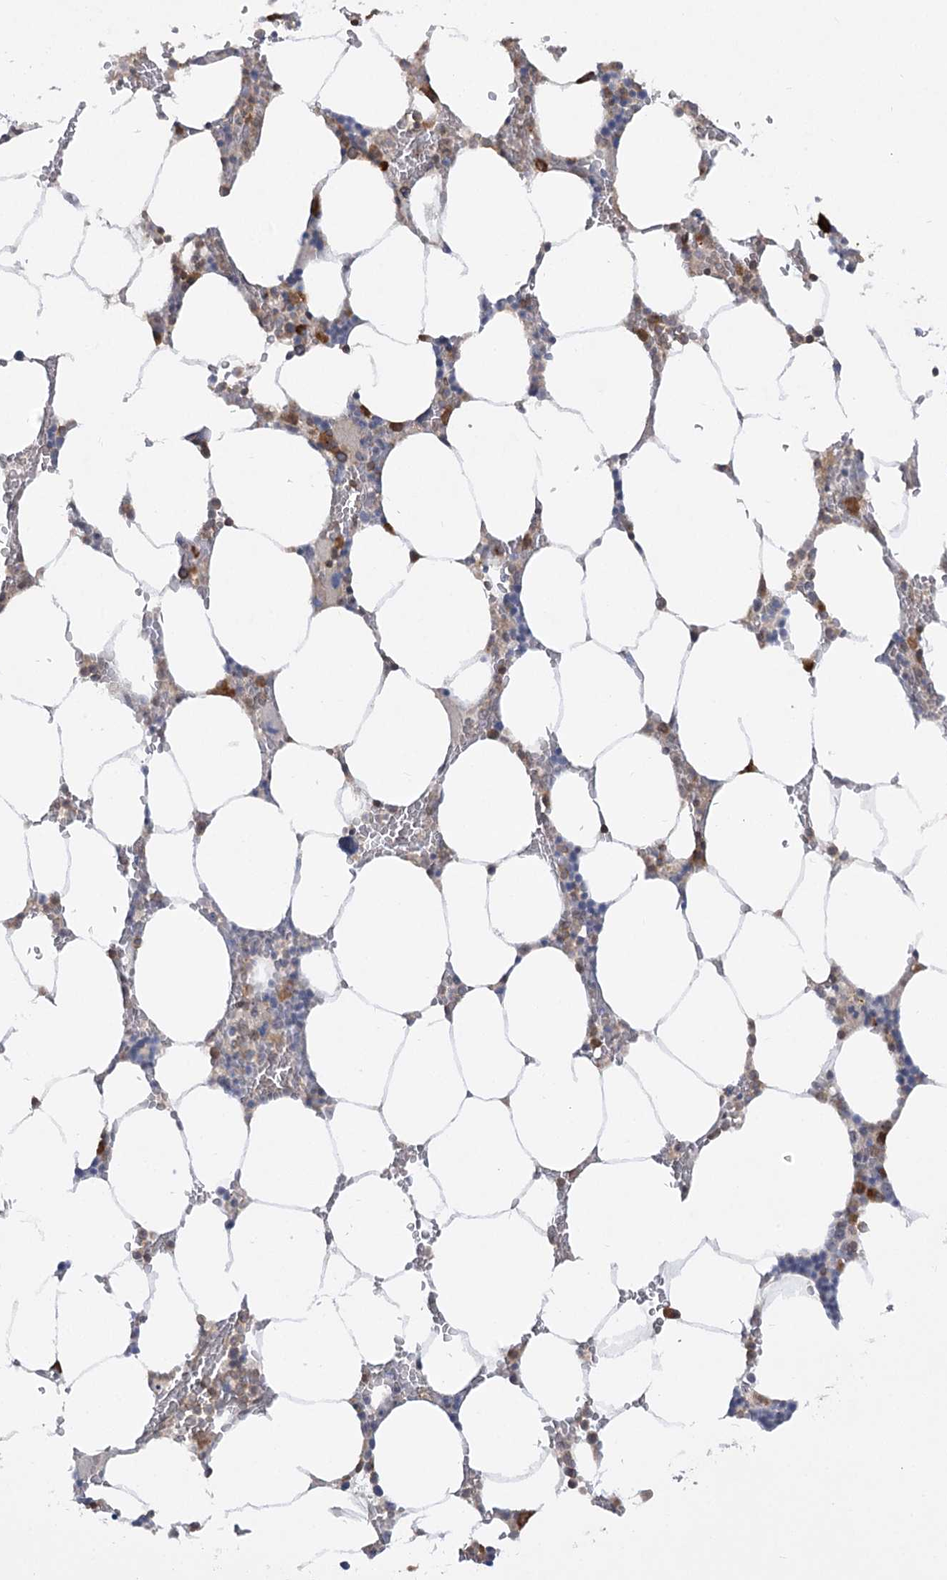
{"staining": {"intensity": "moderate", "quantity": "<25%", "location": "cytoplasmic/membranous"}, "tissue": "bone marrow", "cell_type": "Hematopoietic cells", "image_type": "normal", "snomed": [{"axis": "morphology", "description": "Normal tissue, NOS"}, {"axis": "topography", "description": "Bone marrow"}], "caption": "The immunohistochemical stain labels moderate cytoplasmic/membranous expression in hematopoietic cells of benign bone marrow. The staining was performed using DAB (3,3'-diaminobenzidine) to visualize the protein expression in brown, while the nuclei were stained in blue with hematoxylin (Magnification: 20x).", "gene": "SYTL1", "patient": {"sex": "male", "age": 70}}